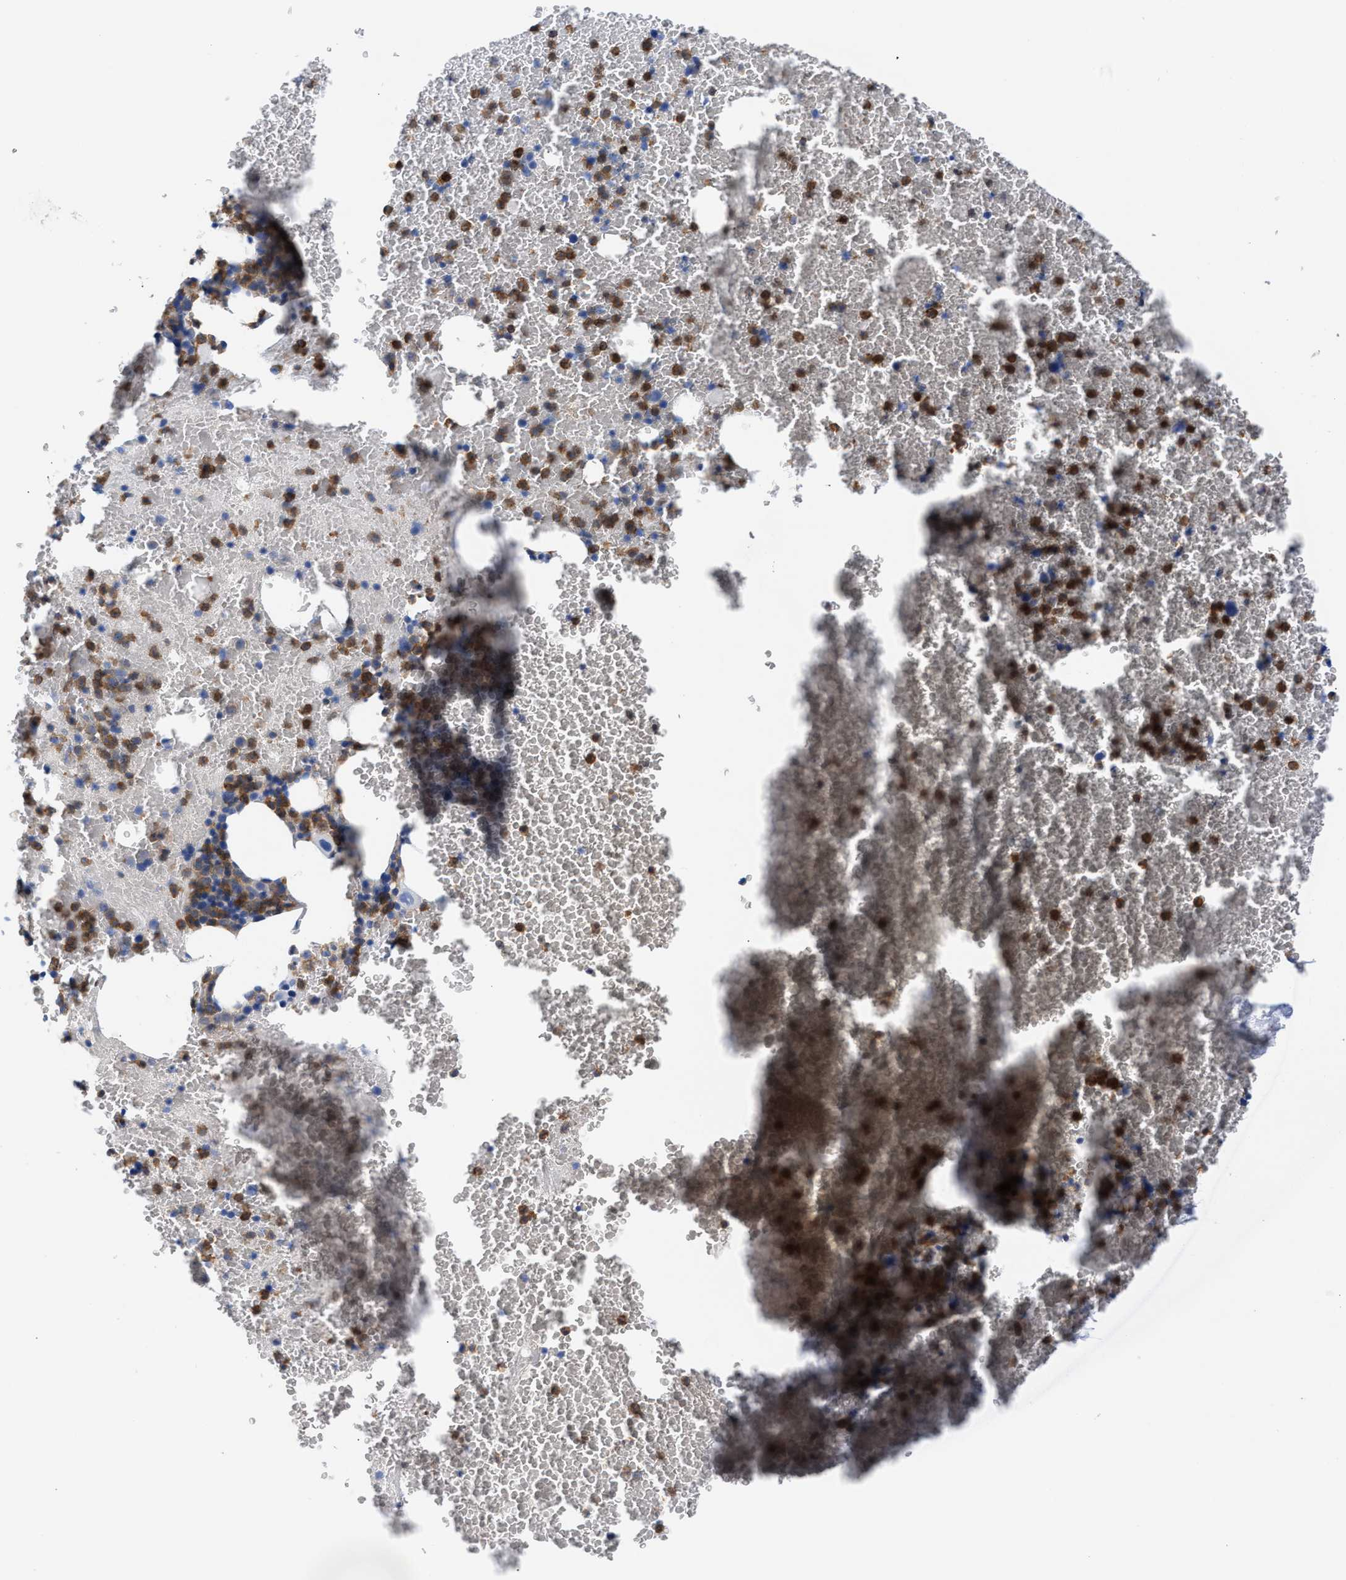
{"staining": {"intensity": "strong", "quantity": "25%-75%", "location": "cytoplasmic/membranous"}, "tissue": "bone marrow", "cell_type": "Hematopoietic cells", "image_type": "normal", "snomed": [{"axis": "morphology", "description": "Normal tissue, NOS"}, {"axis": "morphology", "description": "Inflammation, NOS"}, {"axis": "topography", "description": "Bone marrow"}], "caption": "Bone marrow stained with DAB immunohistochemistry shows high levels of strong cytoplasmic/membranous positivity in about 25%-75% of hematopoietic cells.", "gene": "LCP1", "patient": {"sex": "male", "age": 47}}